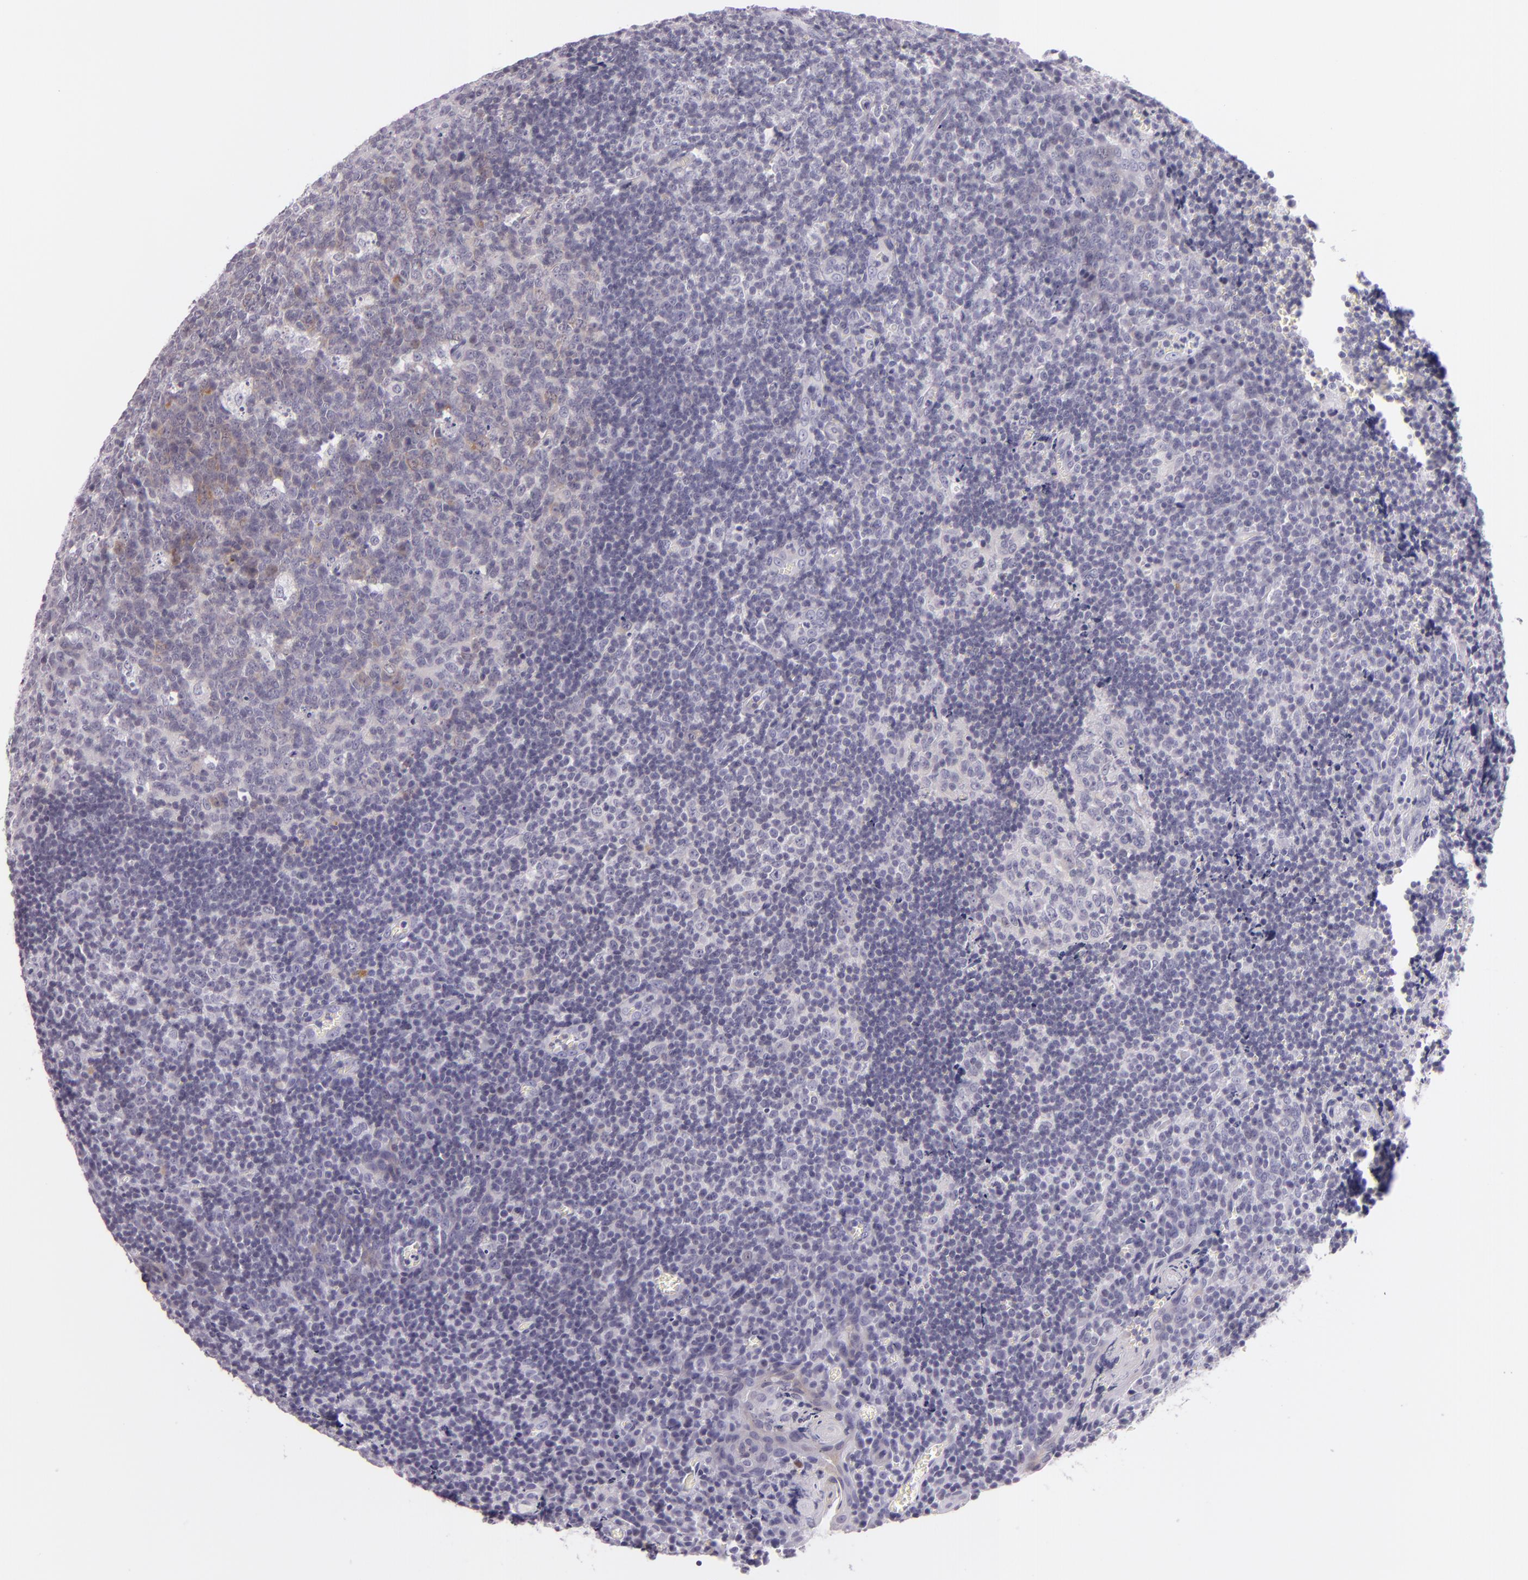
{"staining": {"intensity": "weak", "quantity": "<25%", "location": "cytoplasmic/membranous"}, "tissue": "tonsil", "cell_type": "Germinal center cells", "image_type": "normal", "snomed": [{"axis": "morphology", "description": "Normal tissue, NOS"}, {"axis": "topography", "description": "Tonsil"}], "caption": "Protein analysis of normal tonsil reveals no significant positivity in germinal center cells.", "gene": "HSP90AA1", "patient": {"sex": "male", "age": 20}}